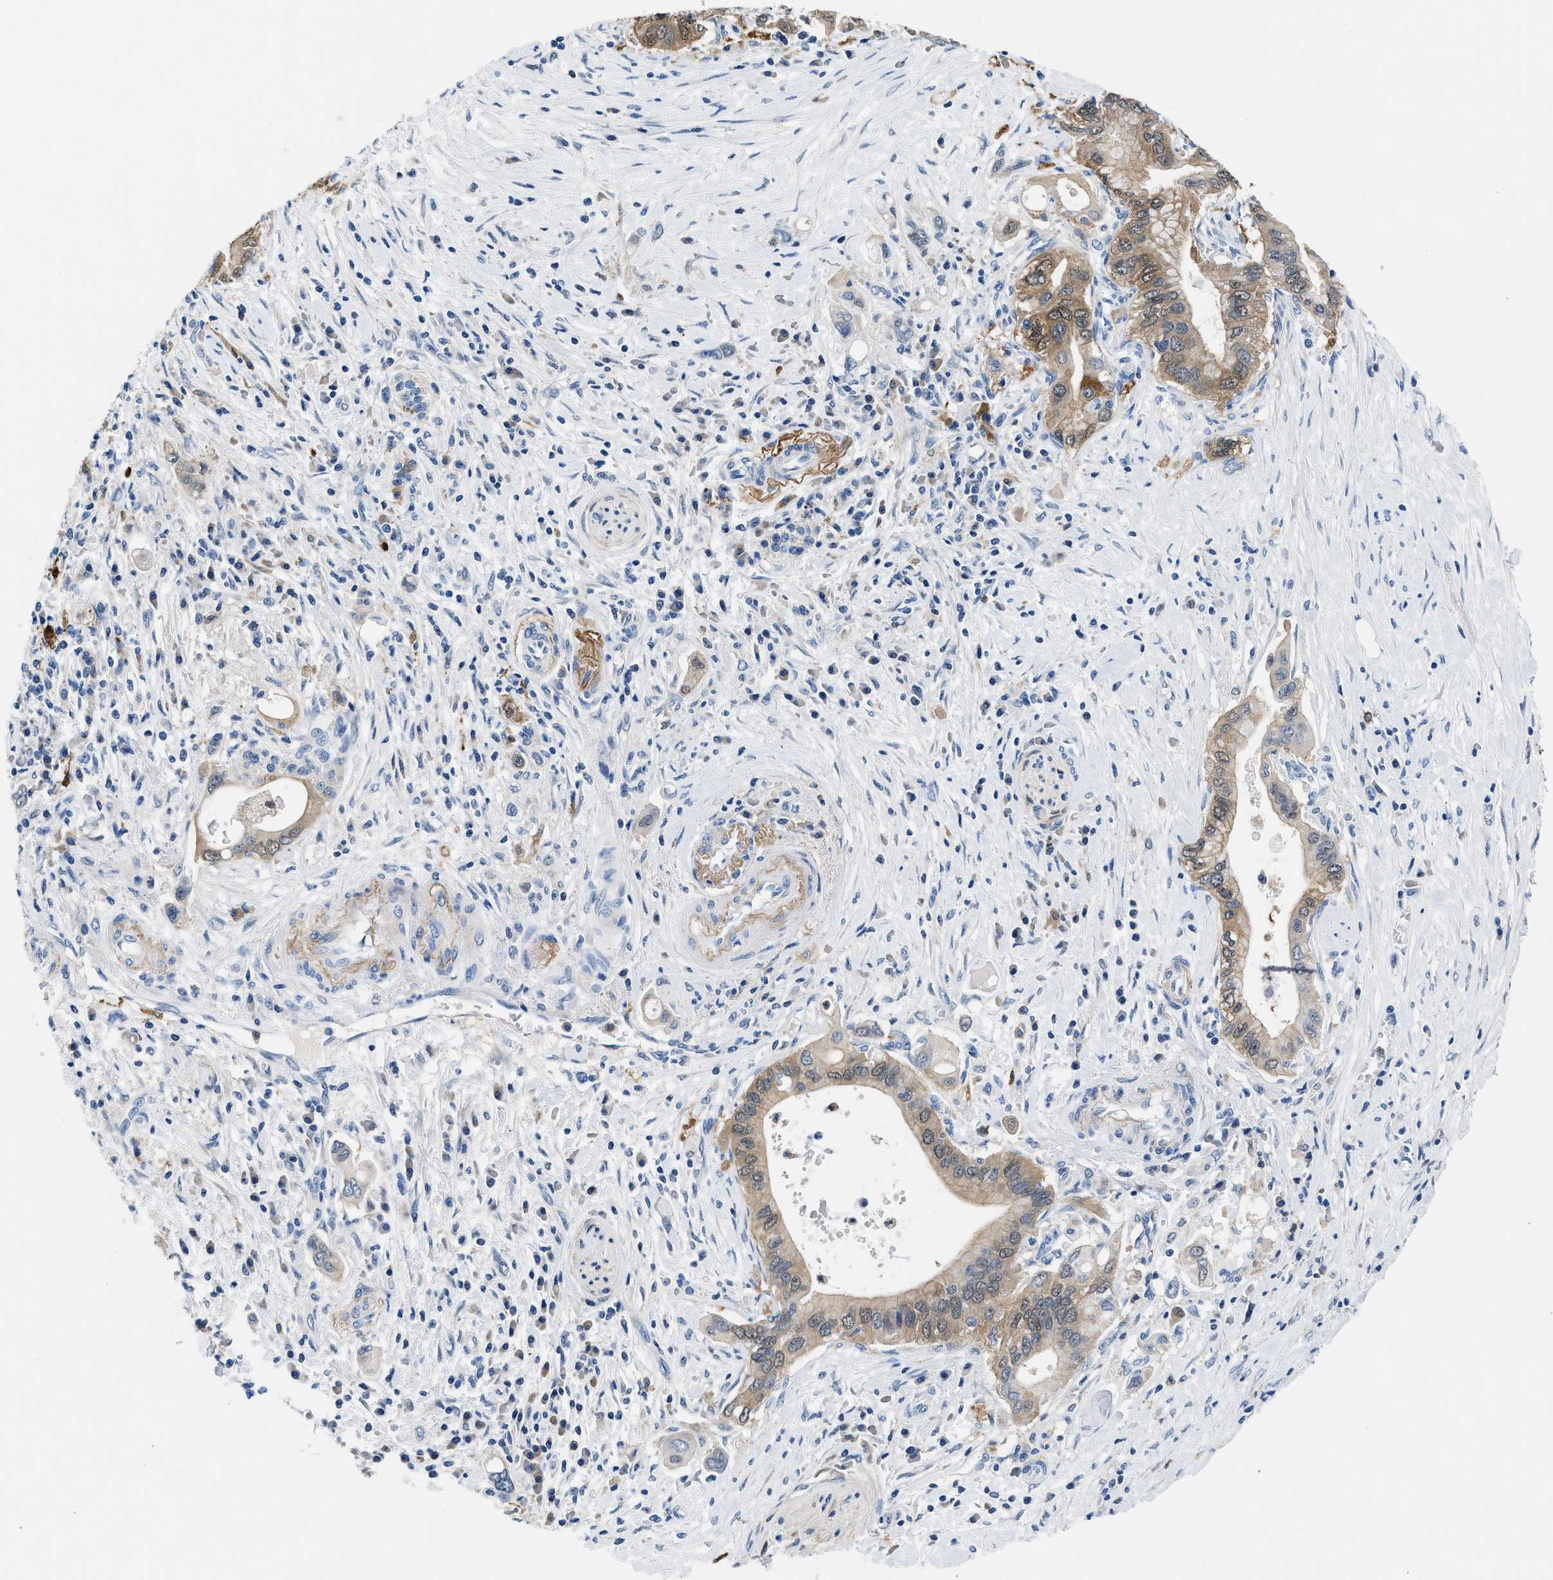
{"staining": {"intensity": "moderate", "quantity": "25%-75%", "location": "cytoplasmic/membranous"}, "tissue": "pancreatic cancer", "cell_type": "Tumor cells", "image_type": "cancer", "snomed": [{"axis": "morphology", "description": "Adenocarcinoma, NOS"}, {"axis": "topography", "description": "Pancreas"}], "caption": "IHC photomicrograph of neoplastic tissue: adenocarcinoma (pancreatic) stained using IHC reveals medium levels of moderate protein expression localized specifically in the cytoplasmic/membranous of tumor cells, appearing as a cytoplasmic/membranous brown color.", "gene": "FADS6", "patient": {"sex": "female", "age": 73}}